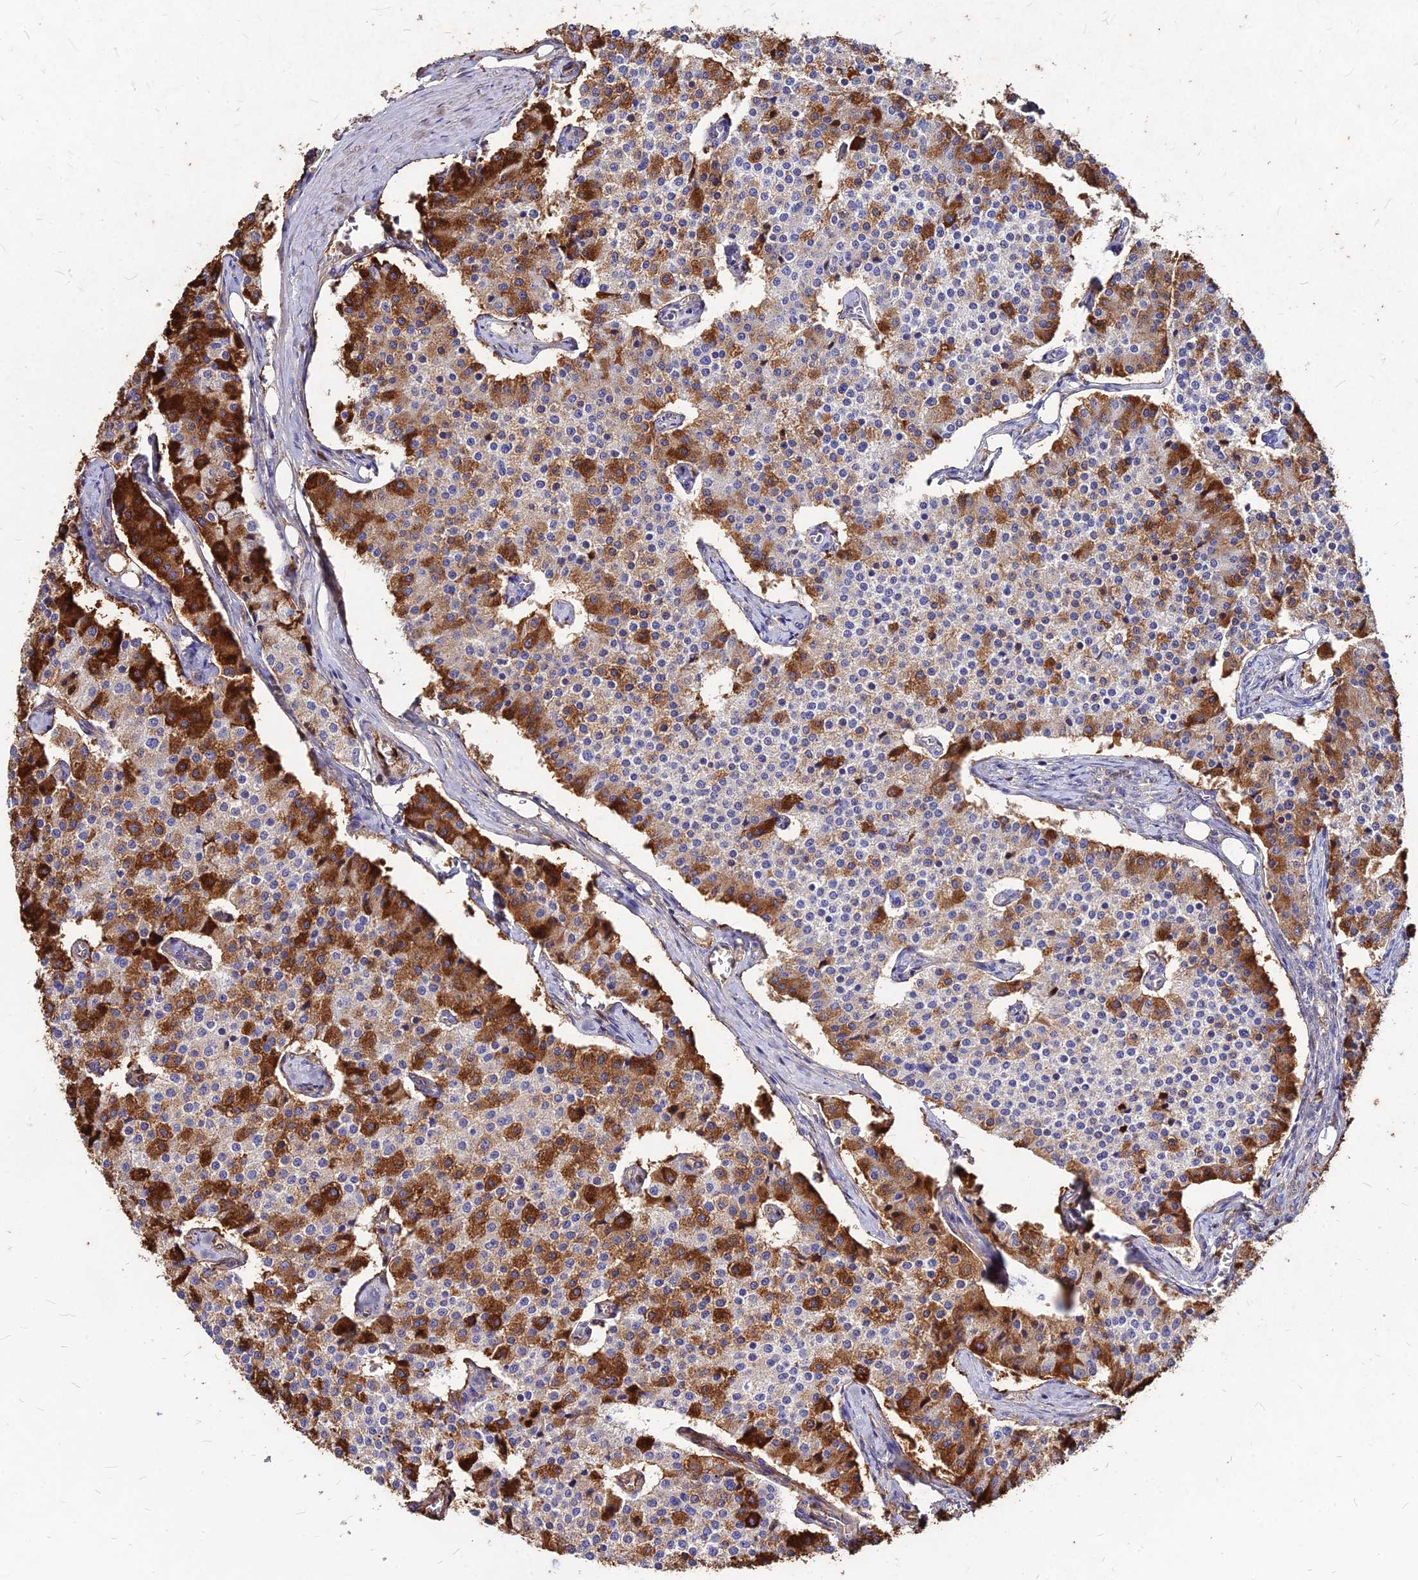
{"staining": {"intensity": "strong", "quantity": "25%-75%", "location": "cytoplasmic/membranous"}, "tissue": "carcinoid", "cell_type": "Tumor cells", "image_type": "cancer", "snomed": [{"axis": "morphology", "description": "Carcinoid, malignant, NOS"}, {"axis": "topography", "description": "Colon"}], "caption": "IHC histopathology image of neoplastic tissue: malignant carcinoid stained using immunohistochemistry (IHC) demonstrates high levels of strong protein expression localized specifically in the cytoplasmic/membranous of tumor cells, appearing as a cytoplasmic/membranous brown color.", "gene": "ACSM6", "patient": {"sex": "female", "age": 52}}